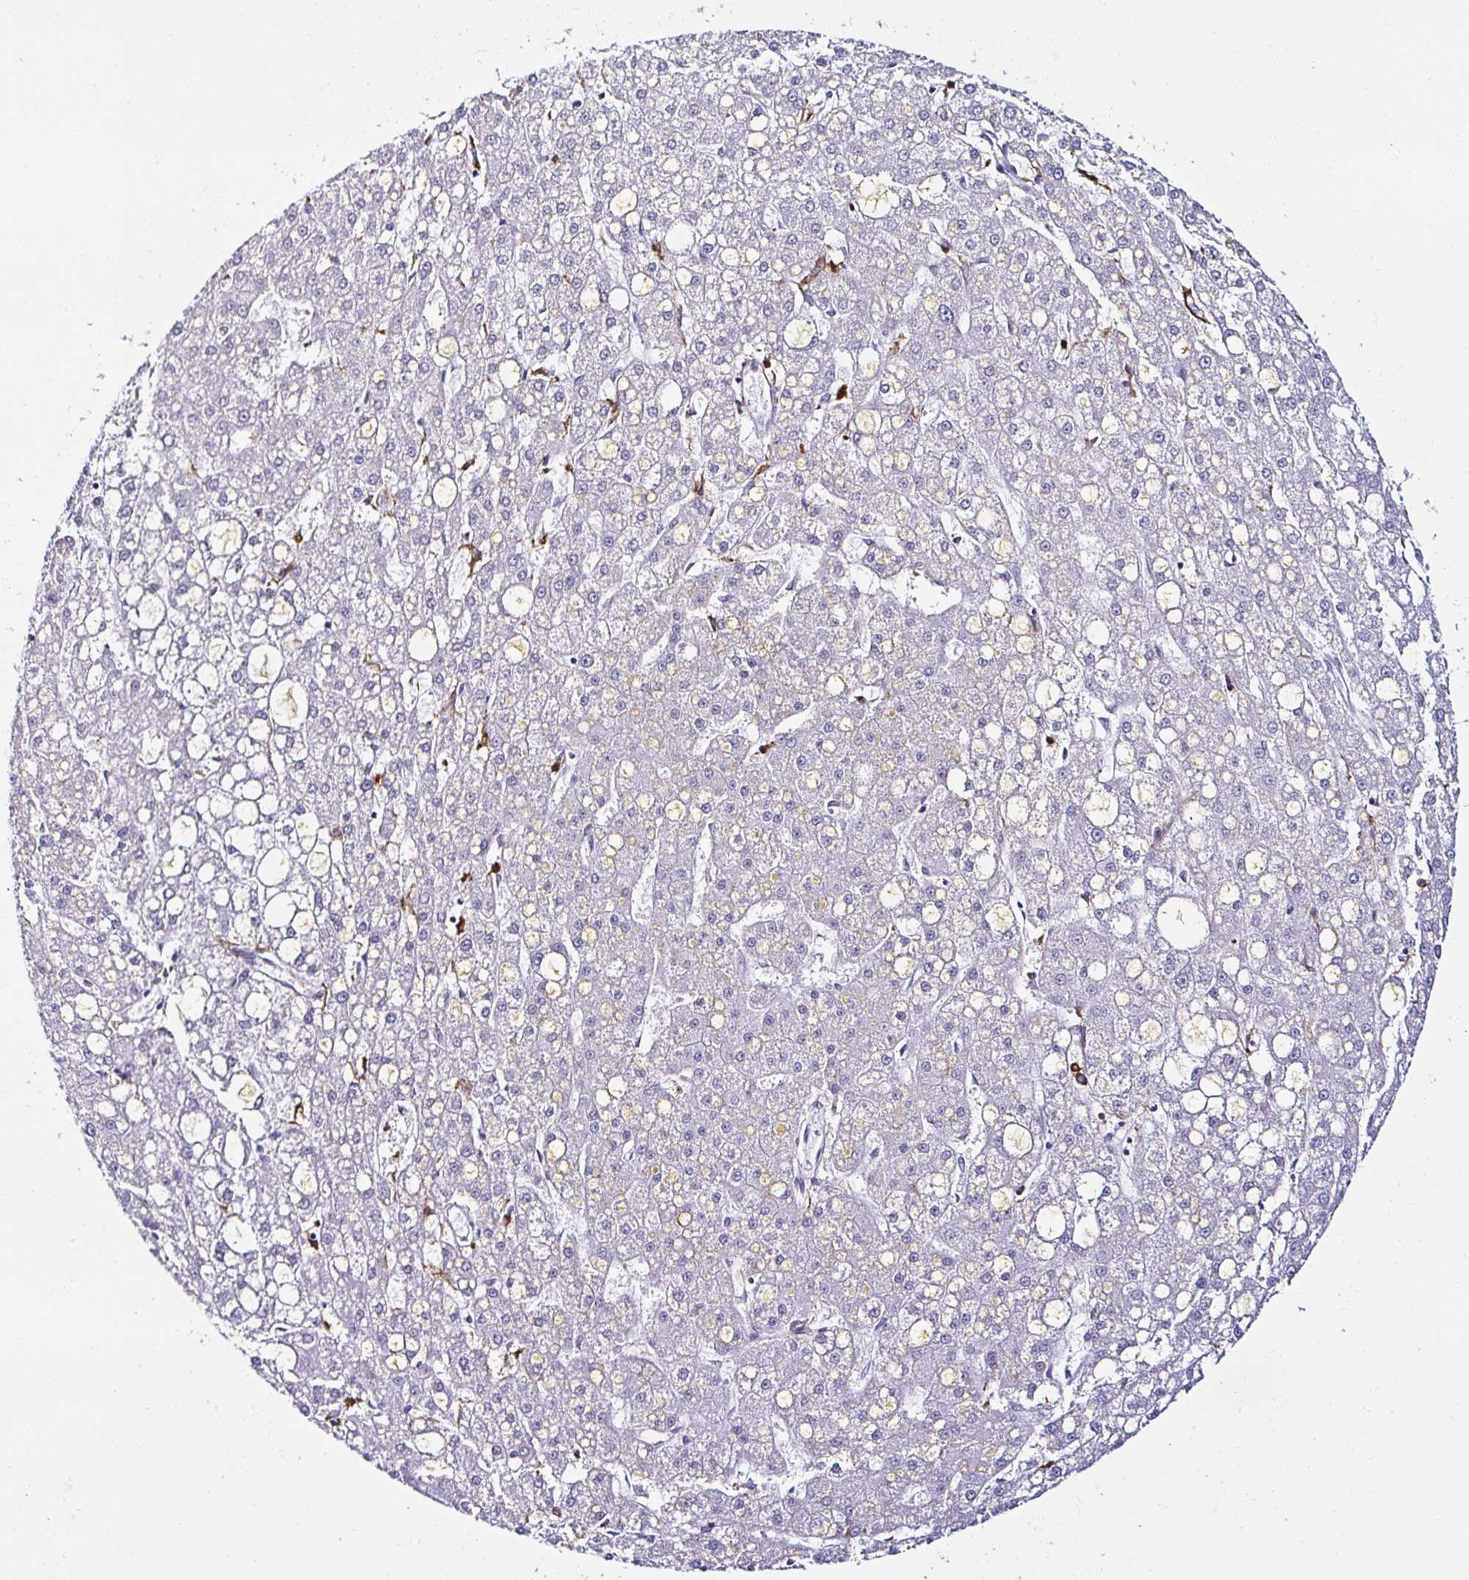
{"staining": {"intensity": "negative", "quantity": "none", "location": "none"}, "tissue": "liver cancer", "cell_type": "Tumor cells", "image_type": "cancer", "snomed": [{"axis": "morphology", "description": "Carcinoma, Hepatocellular, NOS"}, {"axis": "topography", "description": "Liver"}], "caption": "A photomicrograph of hepatocellular carcinoma (liver) stained for a protein shows no brown staining in tumor cells.", "gene": "CYBB", "patient": {"sex": "male", "age": 67}}